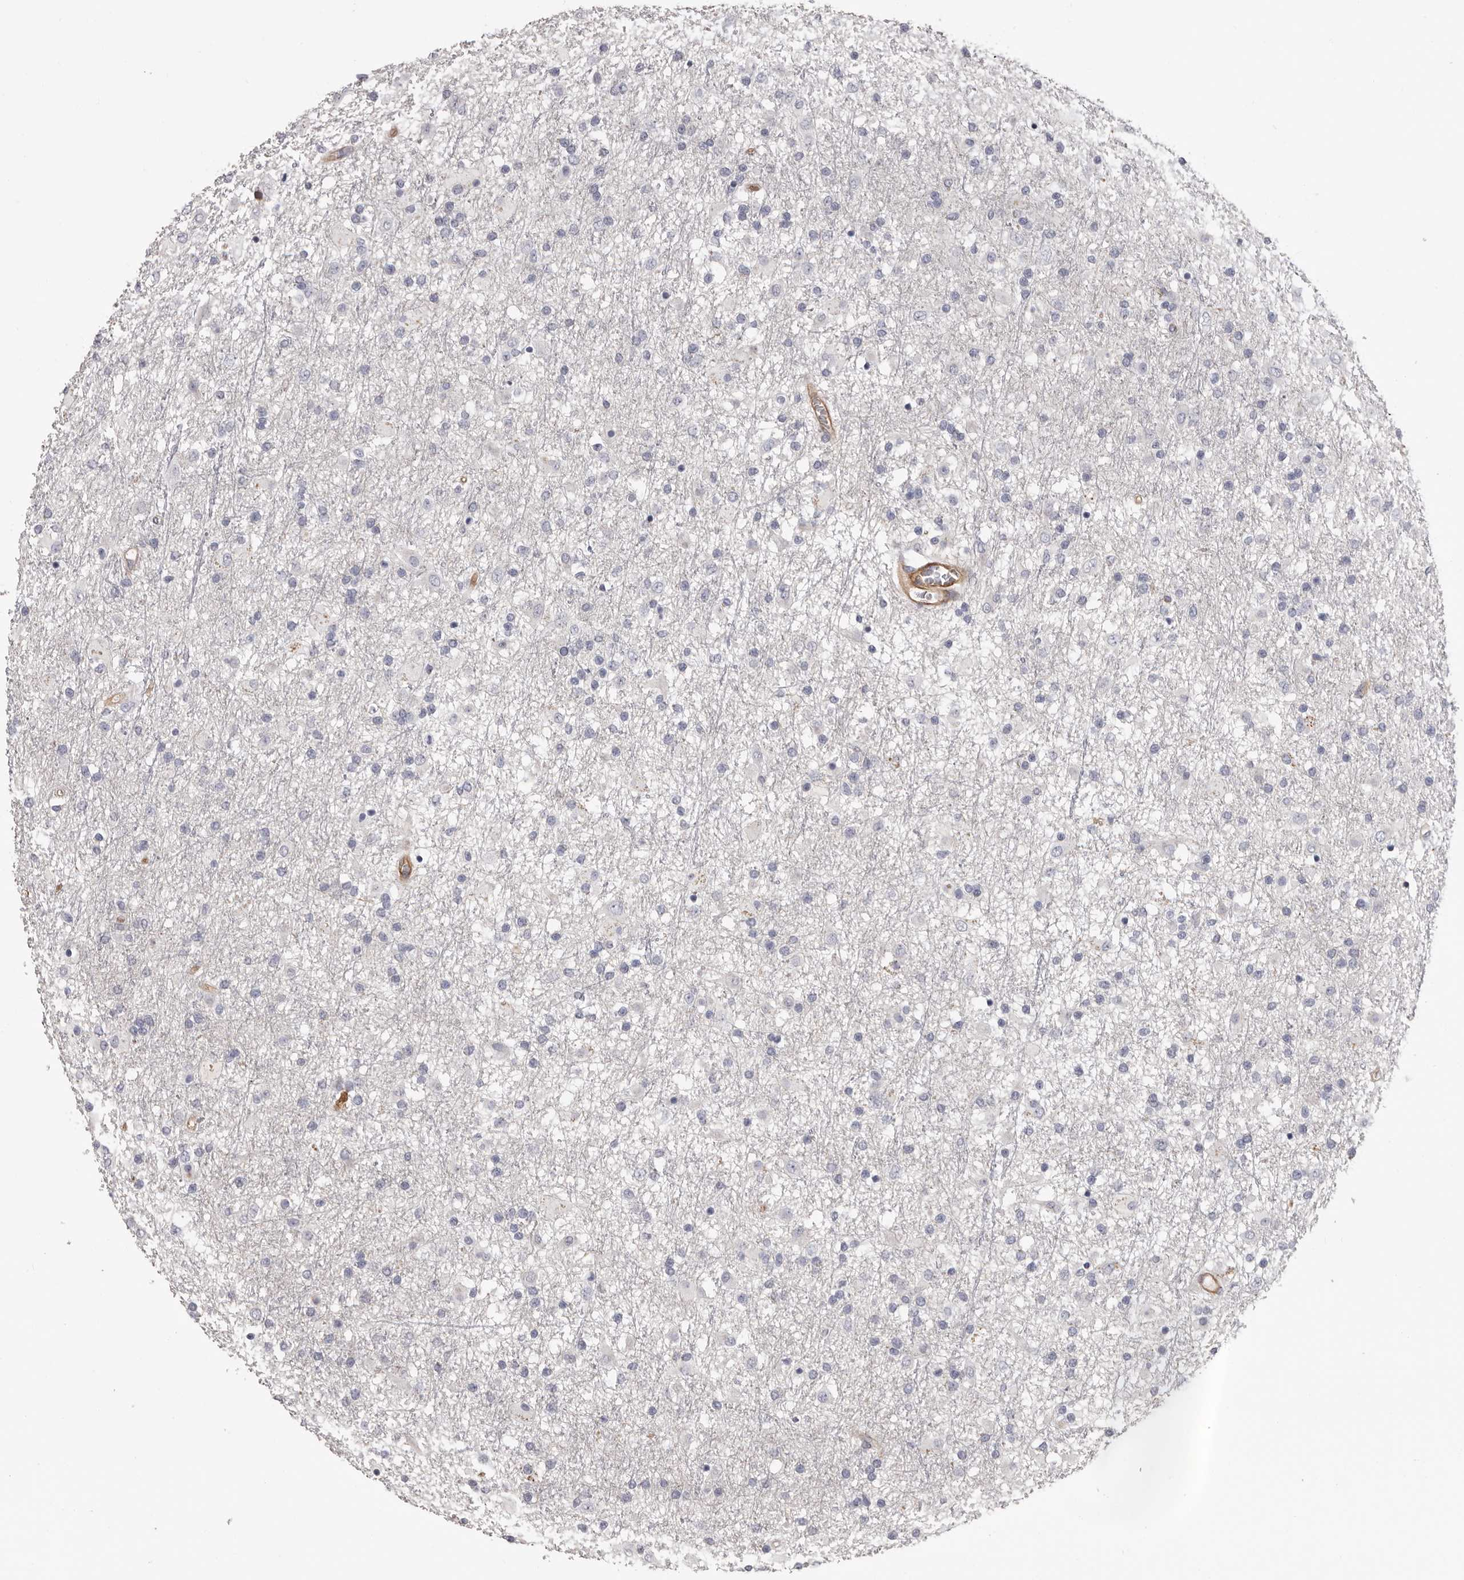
{"staining": {"intensity": "negative", "quantity": "none", "location": "none"}, "tissue": "glioma", "cell_type": "Tumor cells", "image_type": "cancer", "snomed": [{"axis": "morphology", "description": "Glioma, malignant, Low grade"}, {"axis": "topography", "description": "Brain"}], "caption": "There is no significant staining in tumor cells of glioma.", "gene": "ADGRL4", "patient": {"sex": "male", "age": 65}}